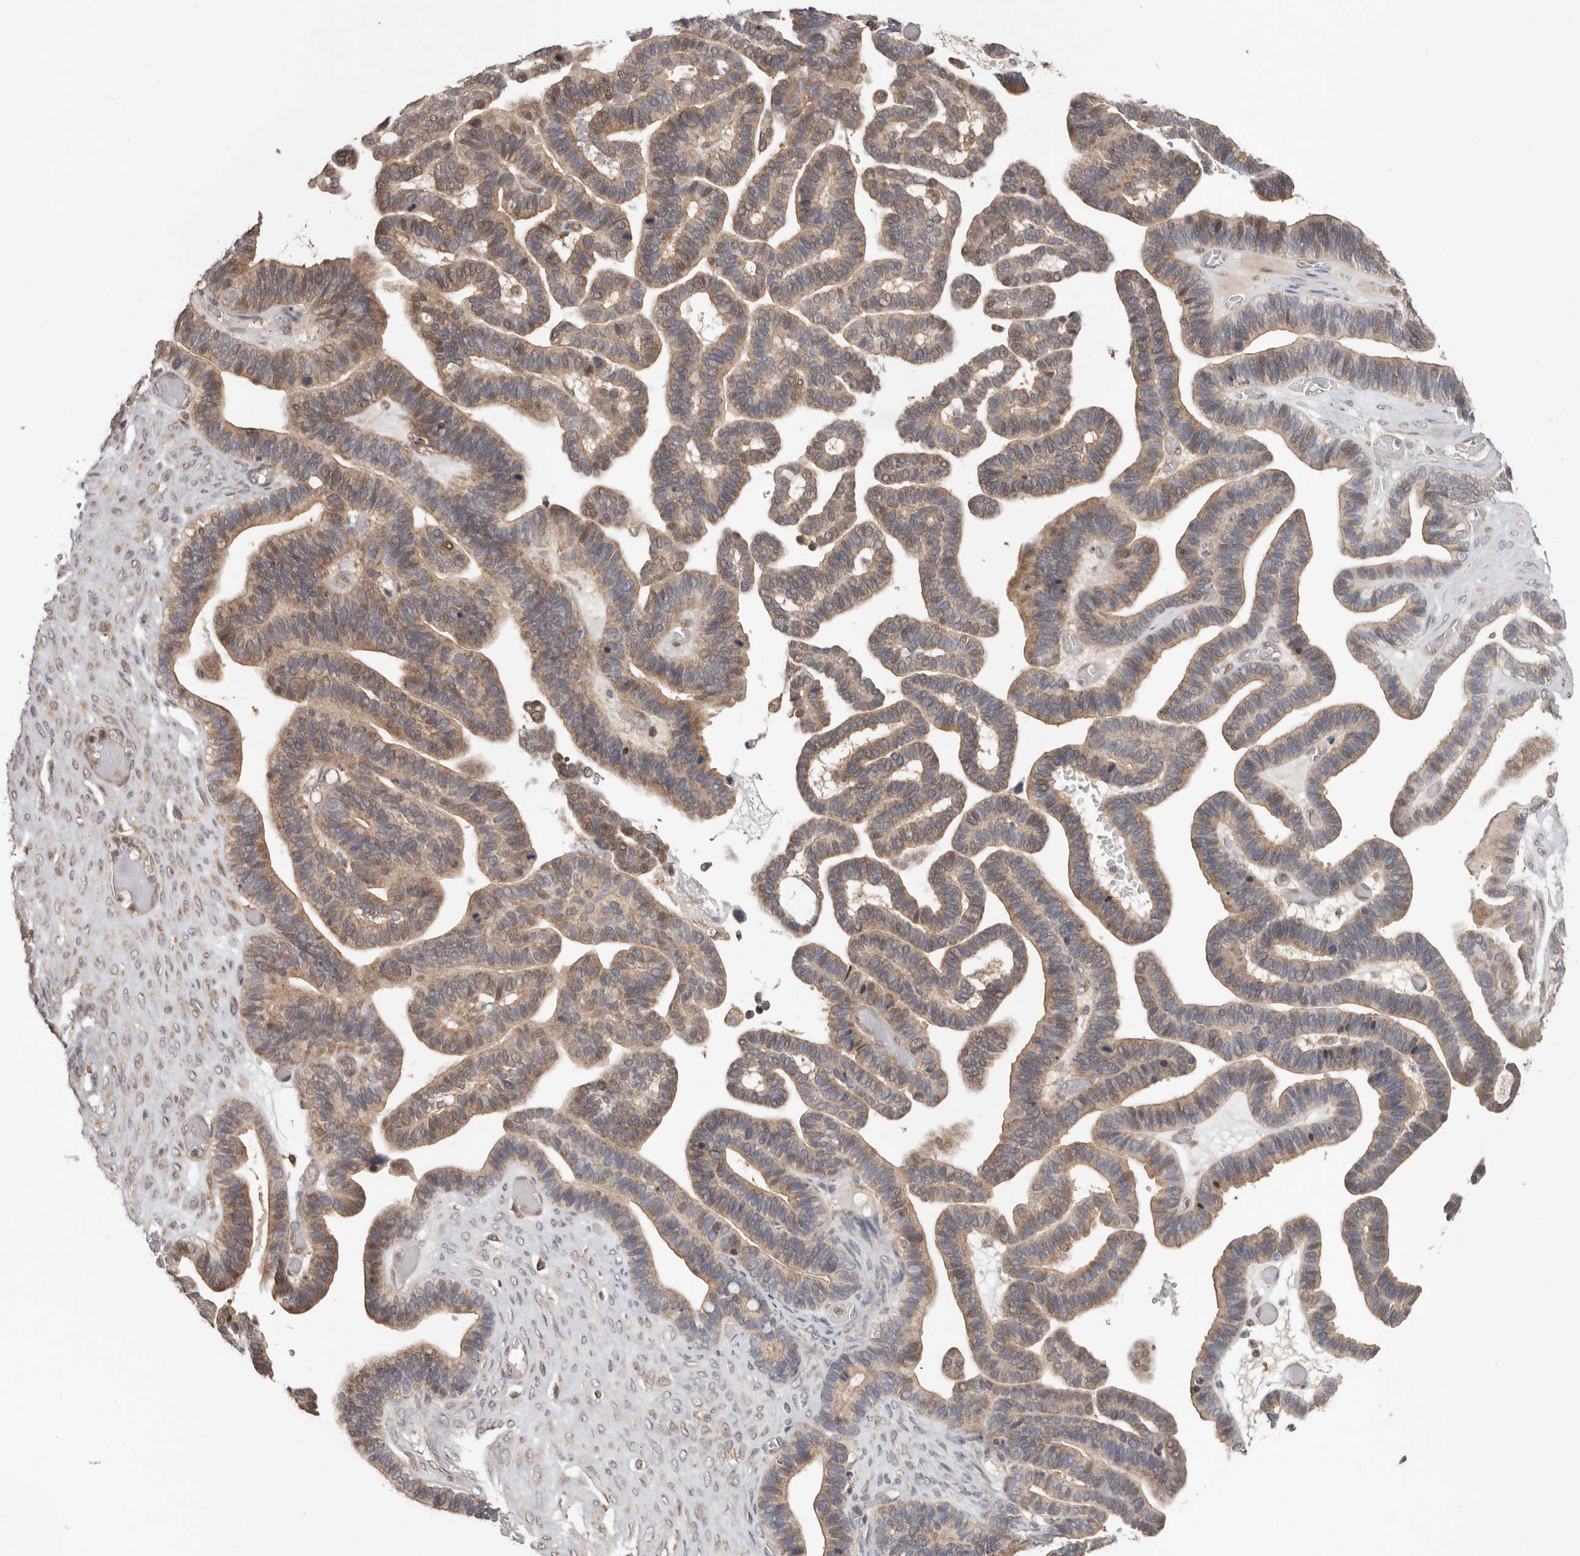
{"staining": {"intensity": "moderate", "quantity": ">75%", "location": "cytoplasmic/membranous"}, "tissue": "ovarian cancer", "cell_type": "Tumor cells", "image_type": "cancer", "snomed": [{"axis": "morphology", "description": "Cystadenocarcinoma, serous, NOS"}, {"axis": "topography", "description": "Ovary"}], "caption": "Immunohistochemistry (IHC) of ovarian cancer displays medium levels of moderate cytoplasmic/membranous expression in approximately >75% of tumor cells.", "gene": "LRP6", "patient": {"sex": "female", "age": 56}}